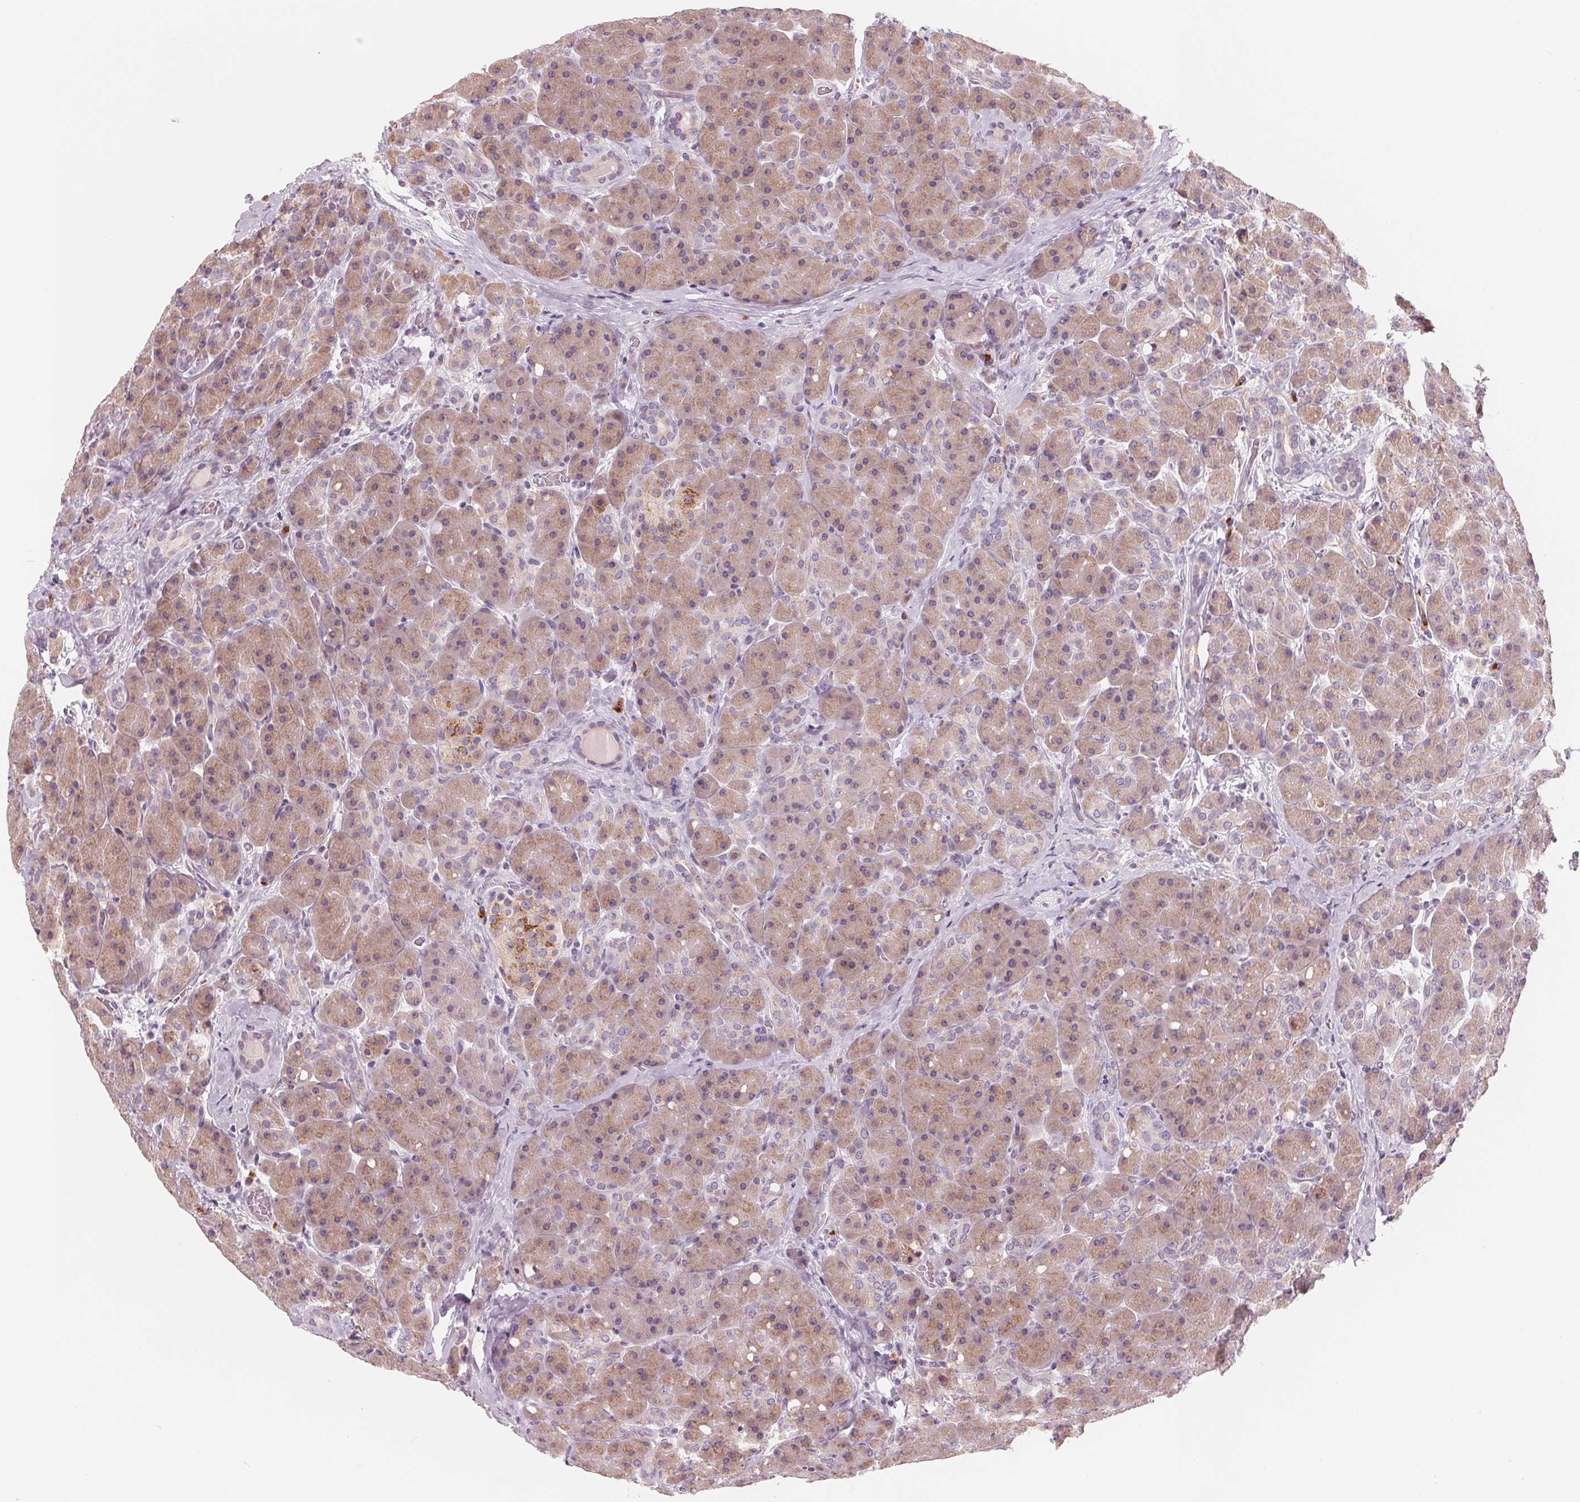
{"staining": {"intensity": "moderate", "quantity": "25%-75%", "location": "cytoplasmic/membranous"}, "tissue": "pancreas", "cell_type": "Exocrine glandular cells", "image_type": "normal", "snomed": [{"axis": "morphology", "description": "Normal tissue, NOS"}, {"axis": "topography", "description": "Pancreas"}], "caption": "Exocrine glandular cells exhibit medium levels of moderate cytoplasmic/membranous positivity in approximately 25%-75% of cells in unremarkable pancreas.", "gene": "IL9R", "patient": {"sex": "male", "age": 55}}